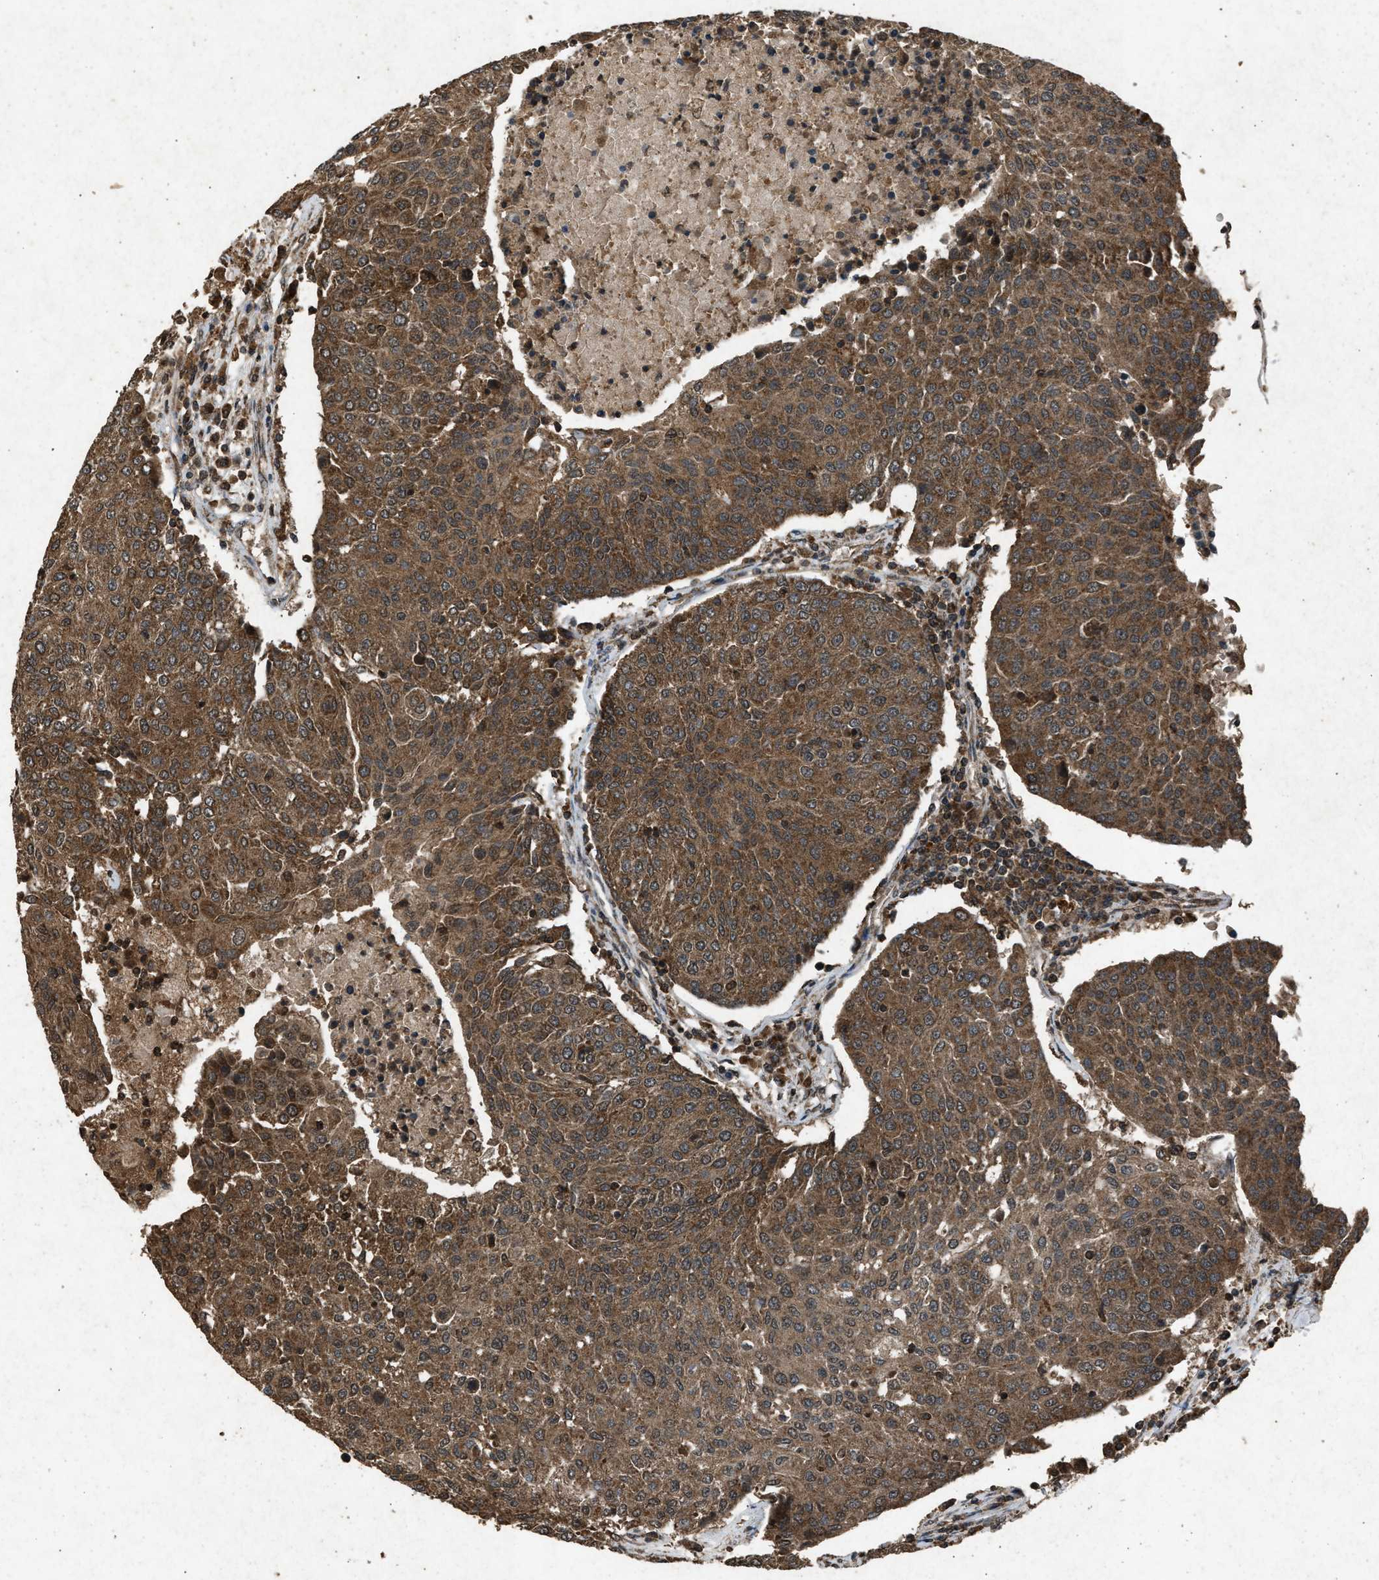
{"staining": {"intensity": "strong", "quantity": ">75%", "location": "cytoplasmic/membranous"}, "tissue": "urothelial cancer", "cell_type": "Tumor cells", "image_type": "cancer", "snomed": [{"axis": "morphology", "description": "Urothelial carcinoma, High grade"}, {"axis": "topography", "description": "Urinary bladder"}], "caption": "A brown stain highlights strong cytoplasmic/membranous positivity of a protein in human urothelial carcinoma (high-grade) tumor cells.", "gene": "OAS1", "patient": {"sex": "female", "age": 85}}